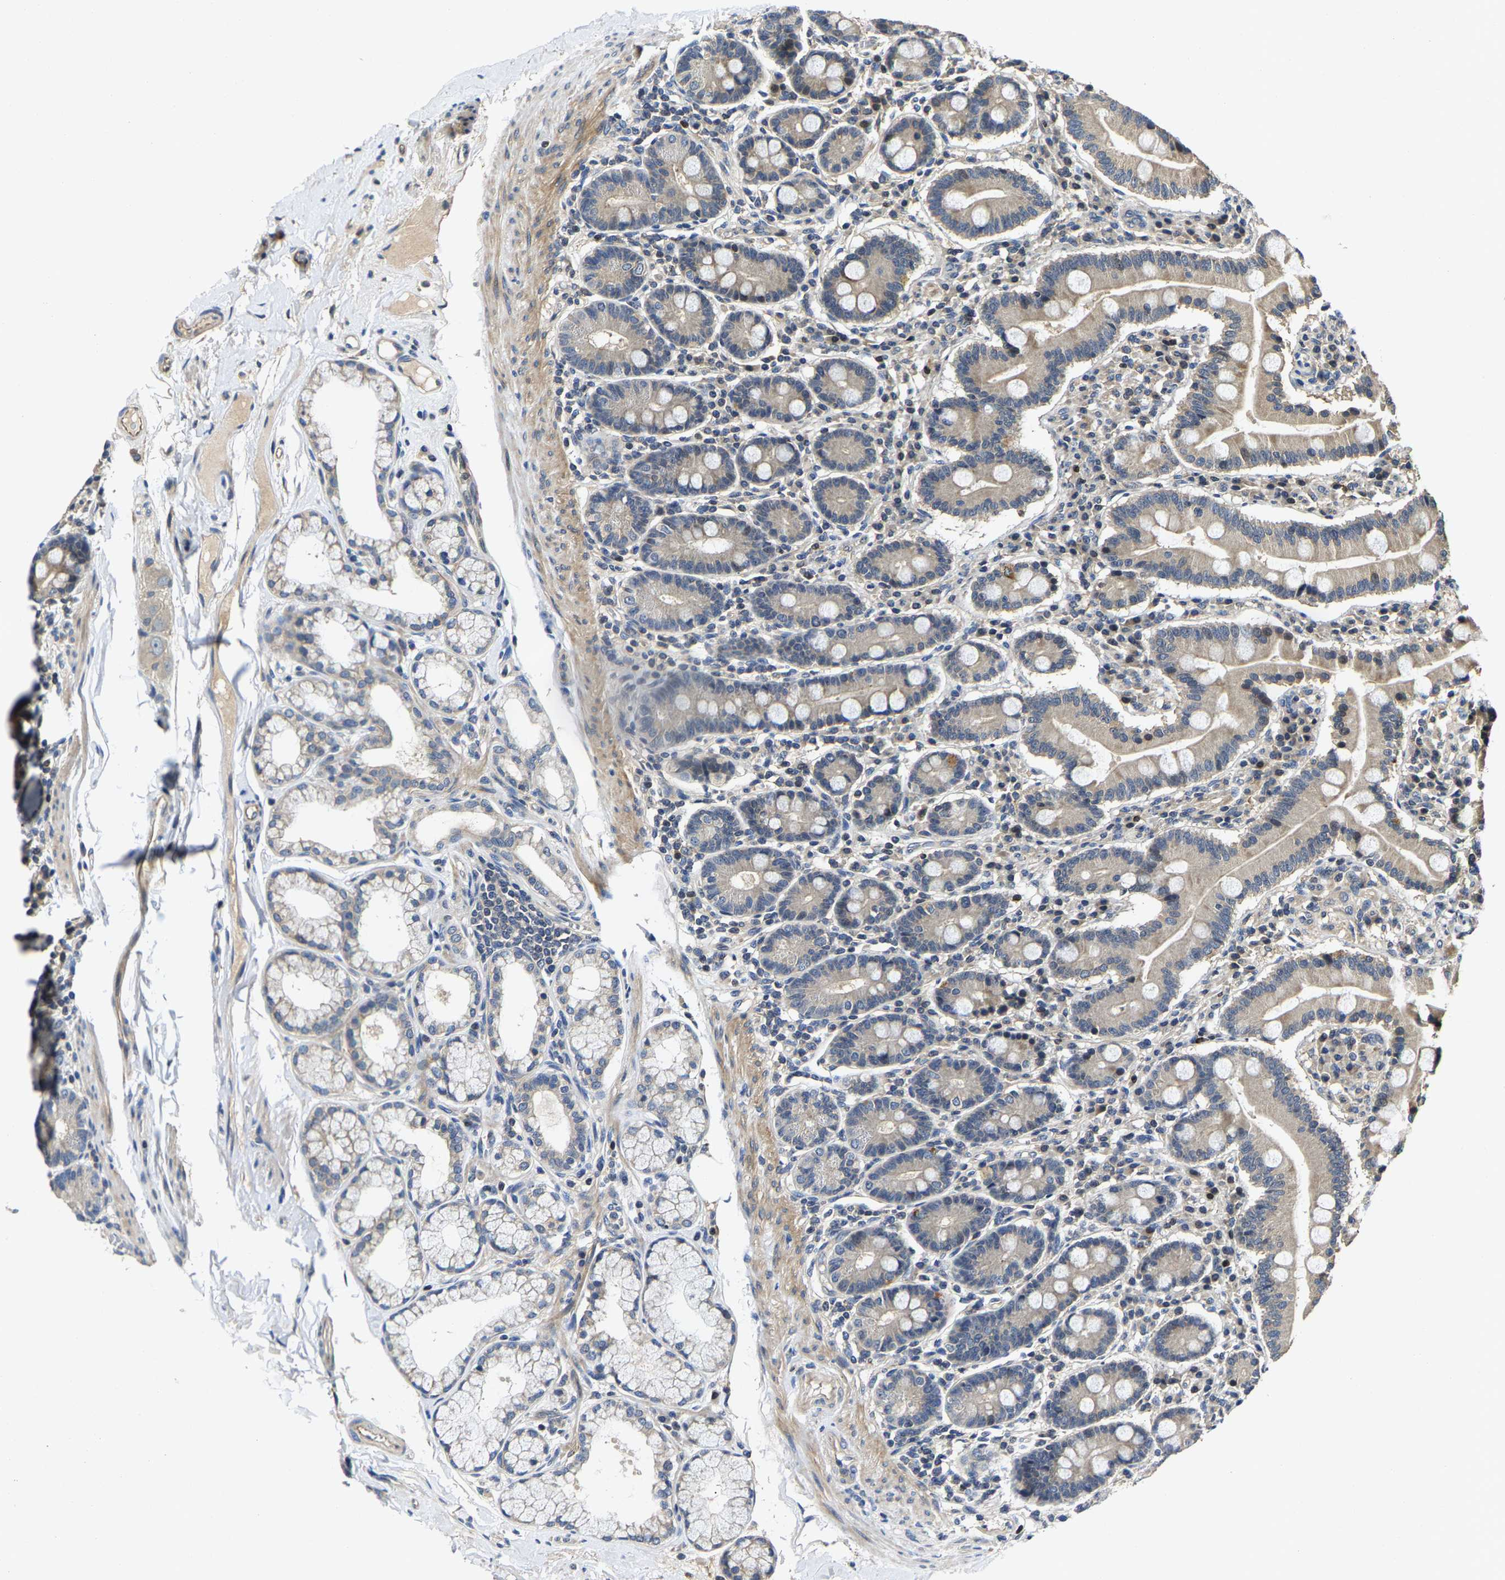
{"staining": {"intensity": "weak", "quantity": "<25%", "location": "cytoplasmic/membranous"}, "tissue": "duodenum", "cell_type": "Glandular cells", "image_type": "normal", "snomed": [{"axis": "morphology", "description": "Normal tissue, NOS"}, {"axis": "topography", "description": "Duodenum"}], "caption": "A high-resolution histopathology image shows IHC staining of normal duodenum, which exhibits no significant staining in glandular cells.", "gene": "AGBL3", "patient": {"sex": "male", "age": 50}}